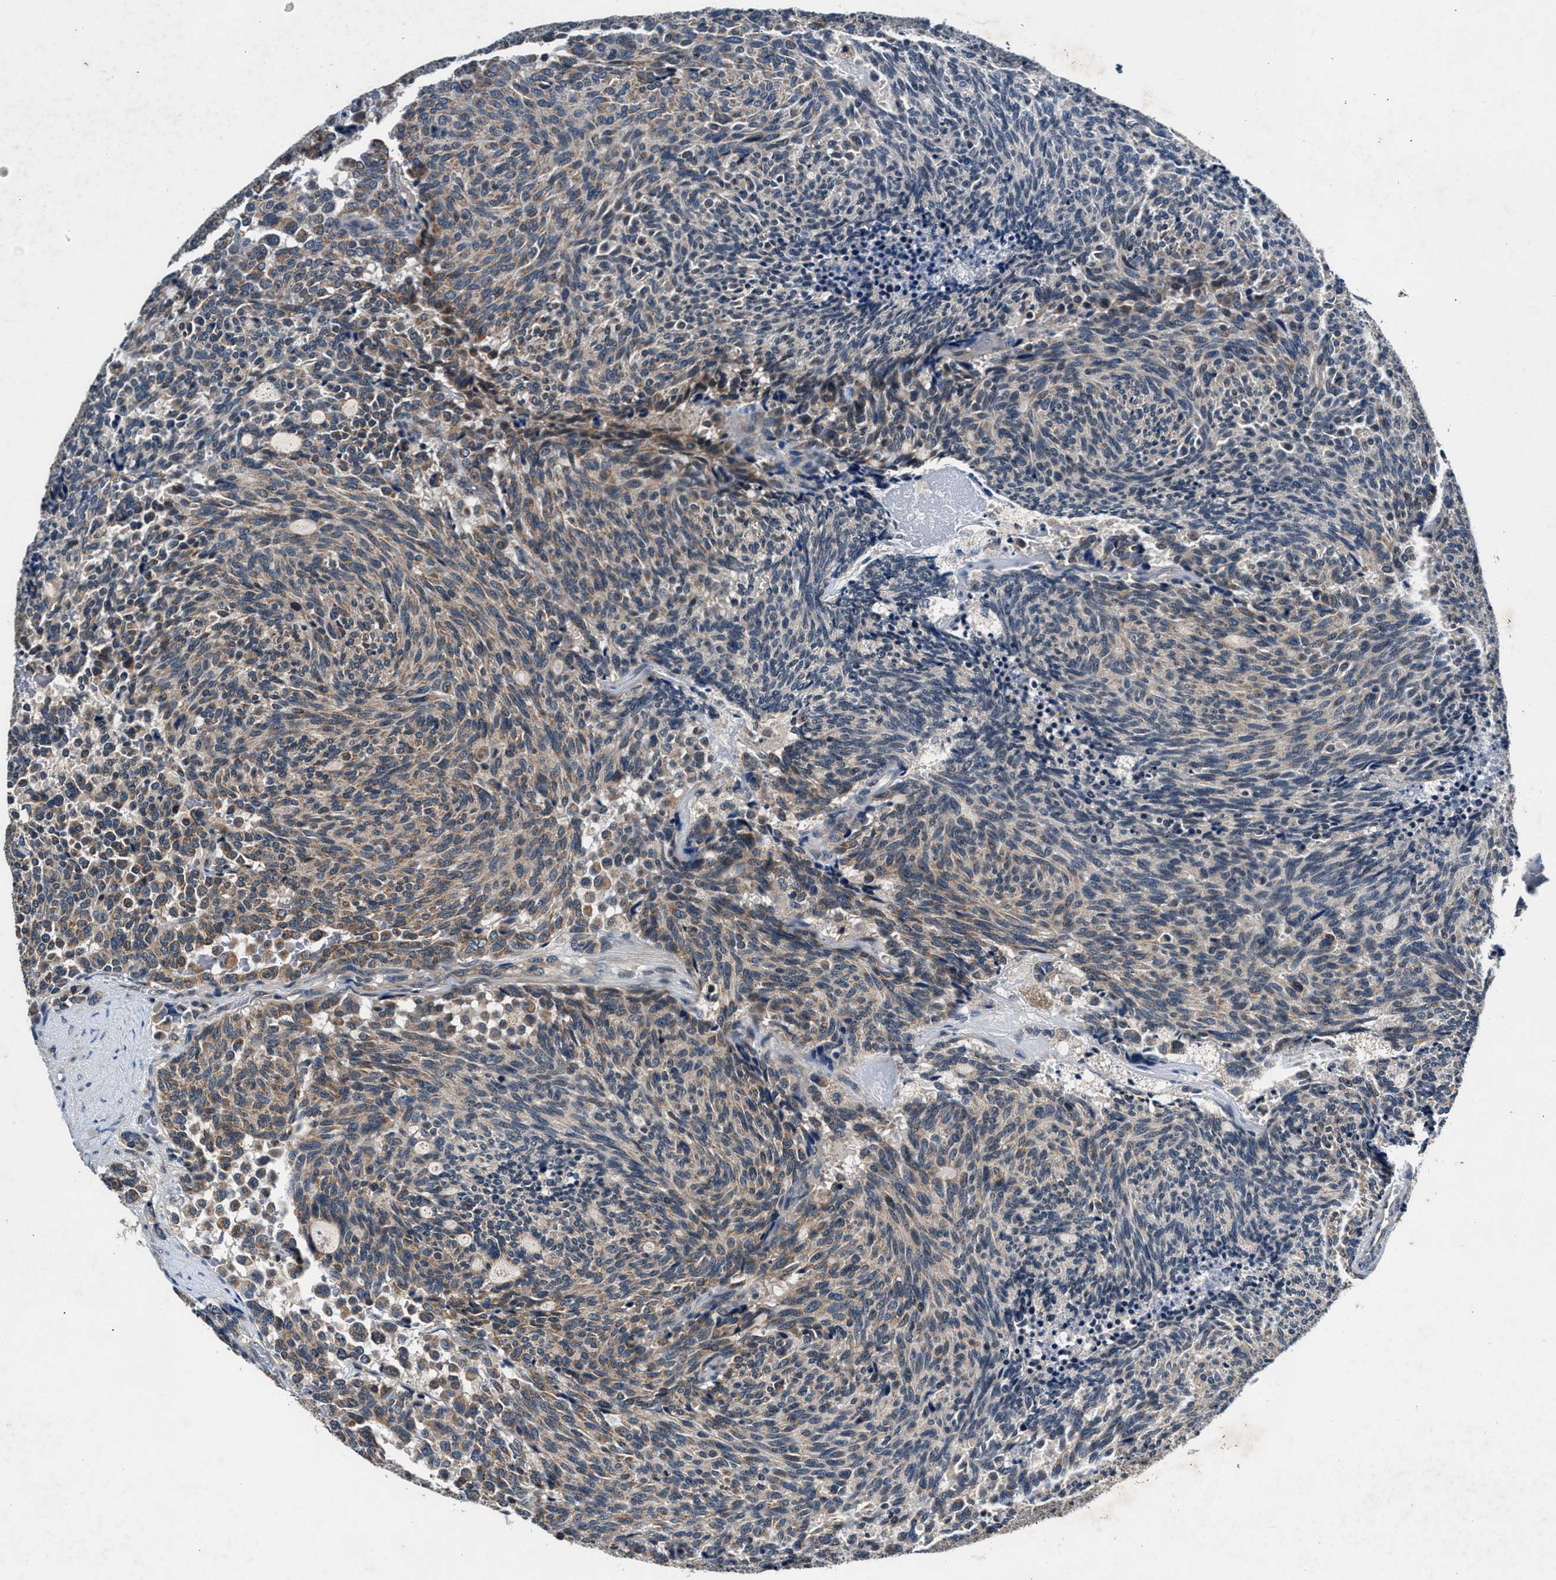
{"staining": {"intensity": "moderate", "quantity": "25%-75%", "location": "cytoplasmic/membranous"}, "tissue": "carcinoid", "cell_type": "Tumor cells", "image_type": "cancer", "snomed": [{"axis": "morphology", "description": "Carcinoid, malignant, NOS"}, {"axis": "topography", "description": "Pancreas"}], "caption": "Immunohistochemistry (IHC) image of human carcinoid stained for a protein (brown), which exhibits medium levels of moderate cytoplasmic/membranous positivity in approximately 25%-75% of tumor cells.", "gene": "IMMT", "patient": {"sex": "female", "age": 54}}